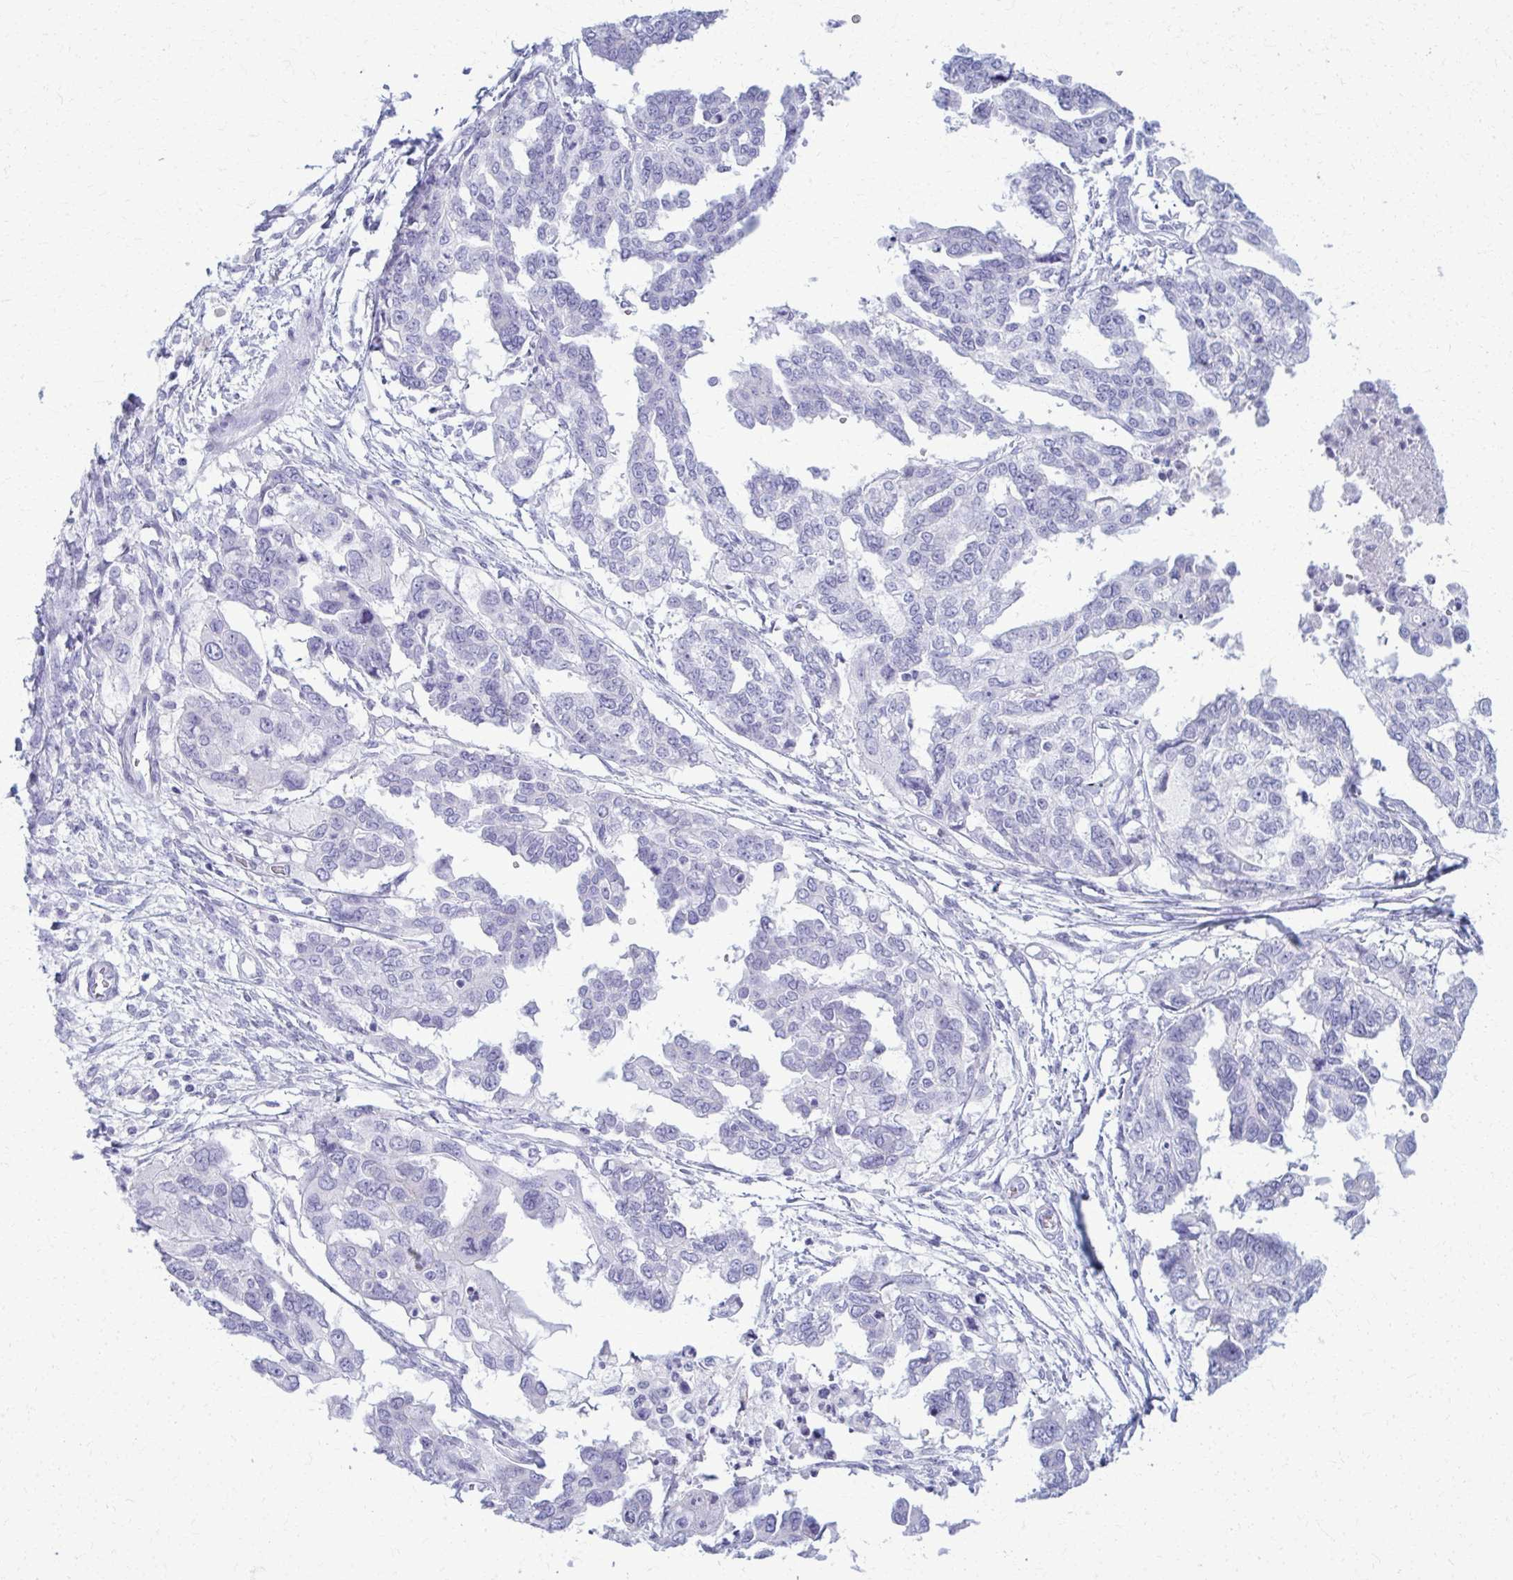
{"staining": {"intensity": "negative", "quantity": "none", "location": "none"}, "tissue": "ovarian cancer", "cell_type": "Tumor cells", "image_type": "cancer", "snomed": [{"axis": "morphology", "description": "Cystadenocarcinoma, serous, NOS"}, {"axis": "topography", "description": "Ovary"}], "caption": "DAB immunohistochemical staining of serous cystadenocarcinoma (ovarian) shows no significant expression in tumor cells. The staining was performed using DAB (3,3'-diaminobenzidine) to visualize the protein expression in brown, while the nuclei were stained in blue with hematoxylin (Magnification: 20x).", "gene": "ACSM2B", "patient": {"sex": "female", "age": 53}}